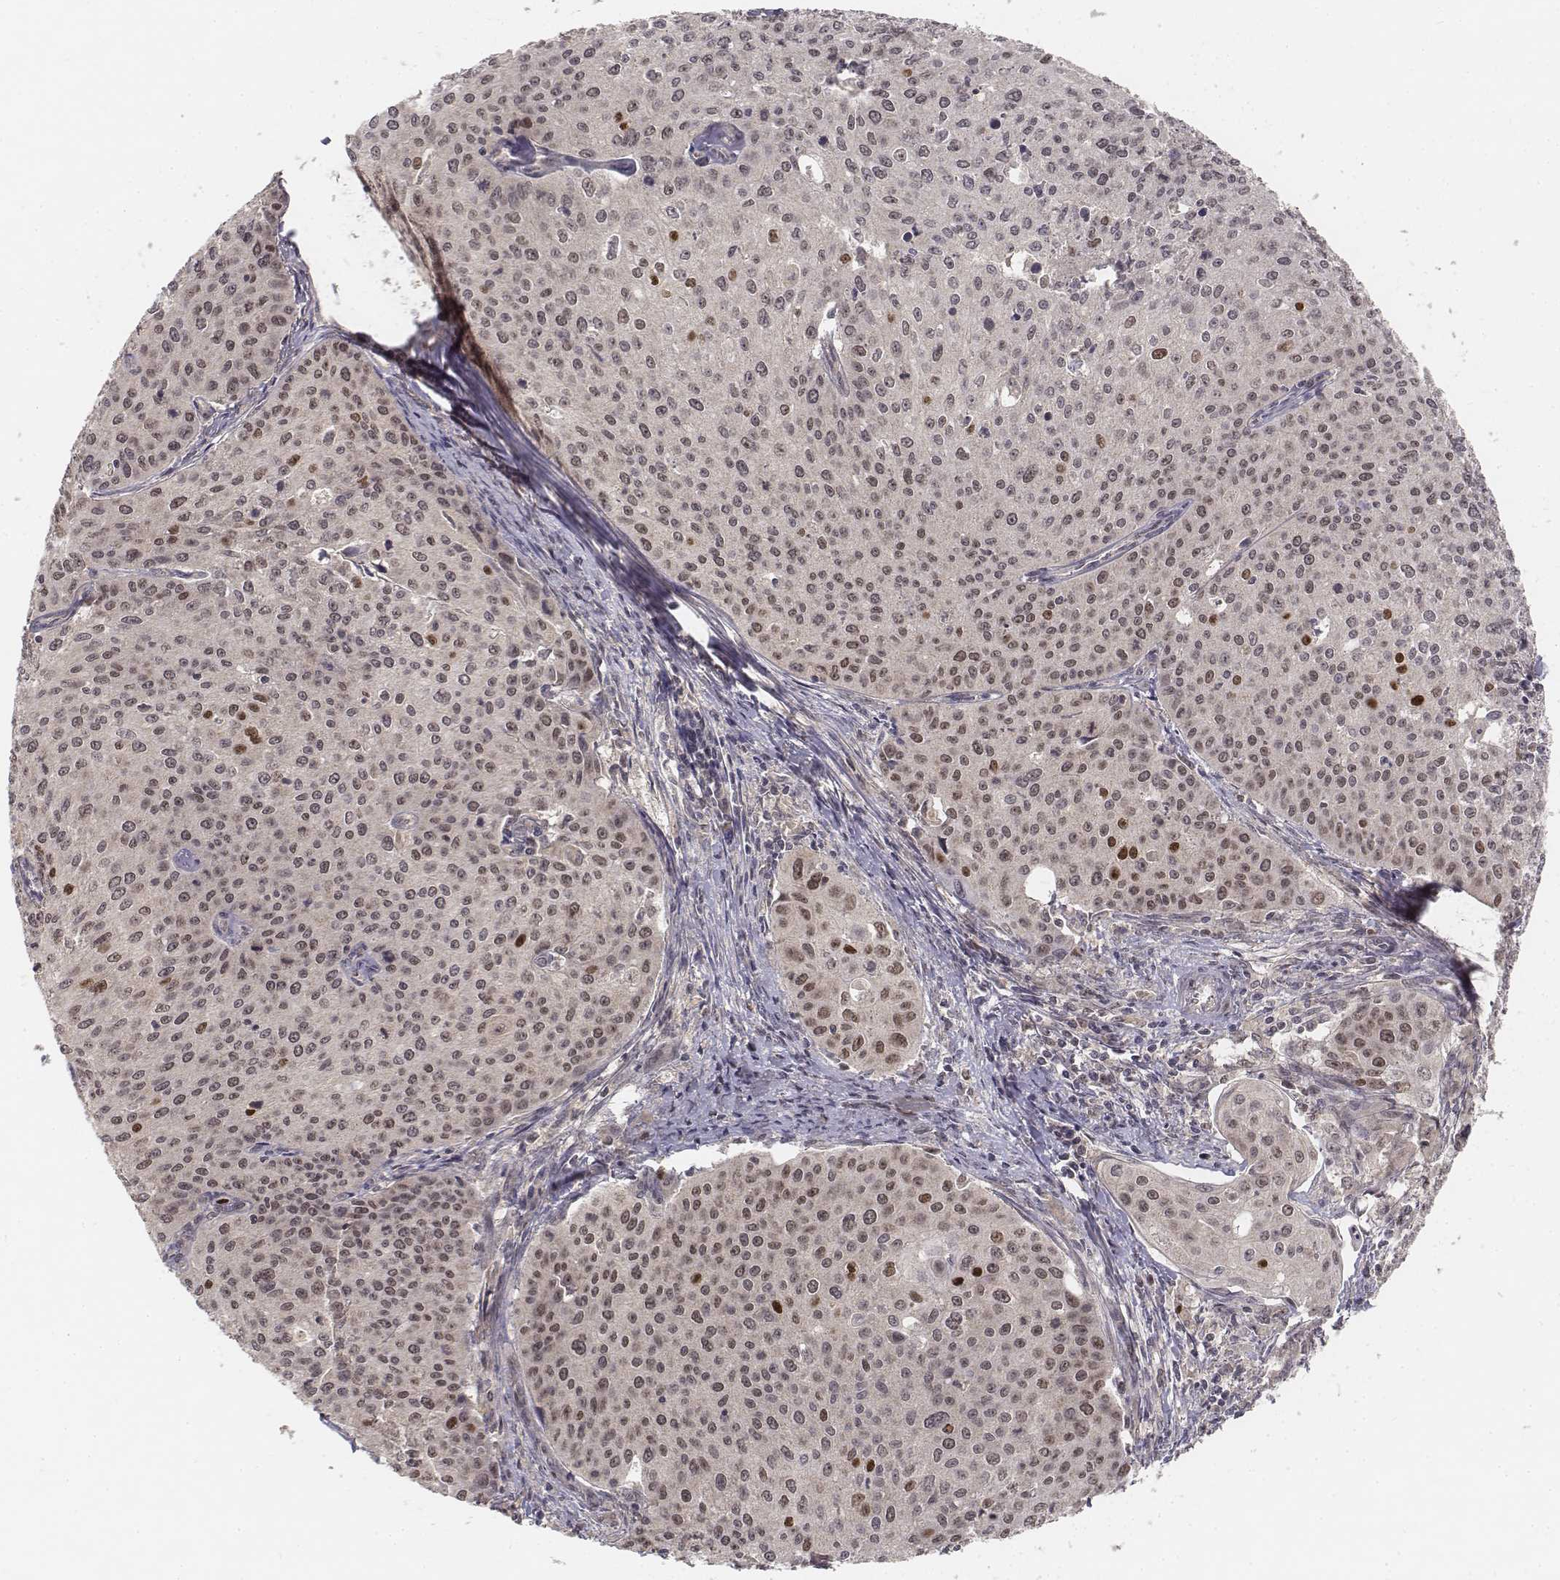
{"staining": {"intensity": "strong", "quantity": "<25%", "location": "nuclear"}, "tissue": "cervical cancer", "cell_type": "Tumor cells", "image_type": "cancer", "snomed": [{"axis": "morphology", "description": "Squamous cell carcinoma, NOS"}, {"axis": "topography", "description": "Cervix"}], "caption": "A high-resolution micrograph shows immunohistochemistry (IHC) staining of cervical cancer (squamous cell carcinoma), which shows strong nuclear positivity in approximately <25% of tumor cells.", "gene": "FANCD2", "patient": {"sex": "female", "age": 38}}